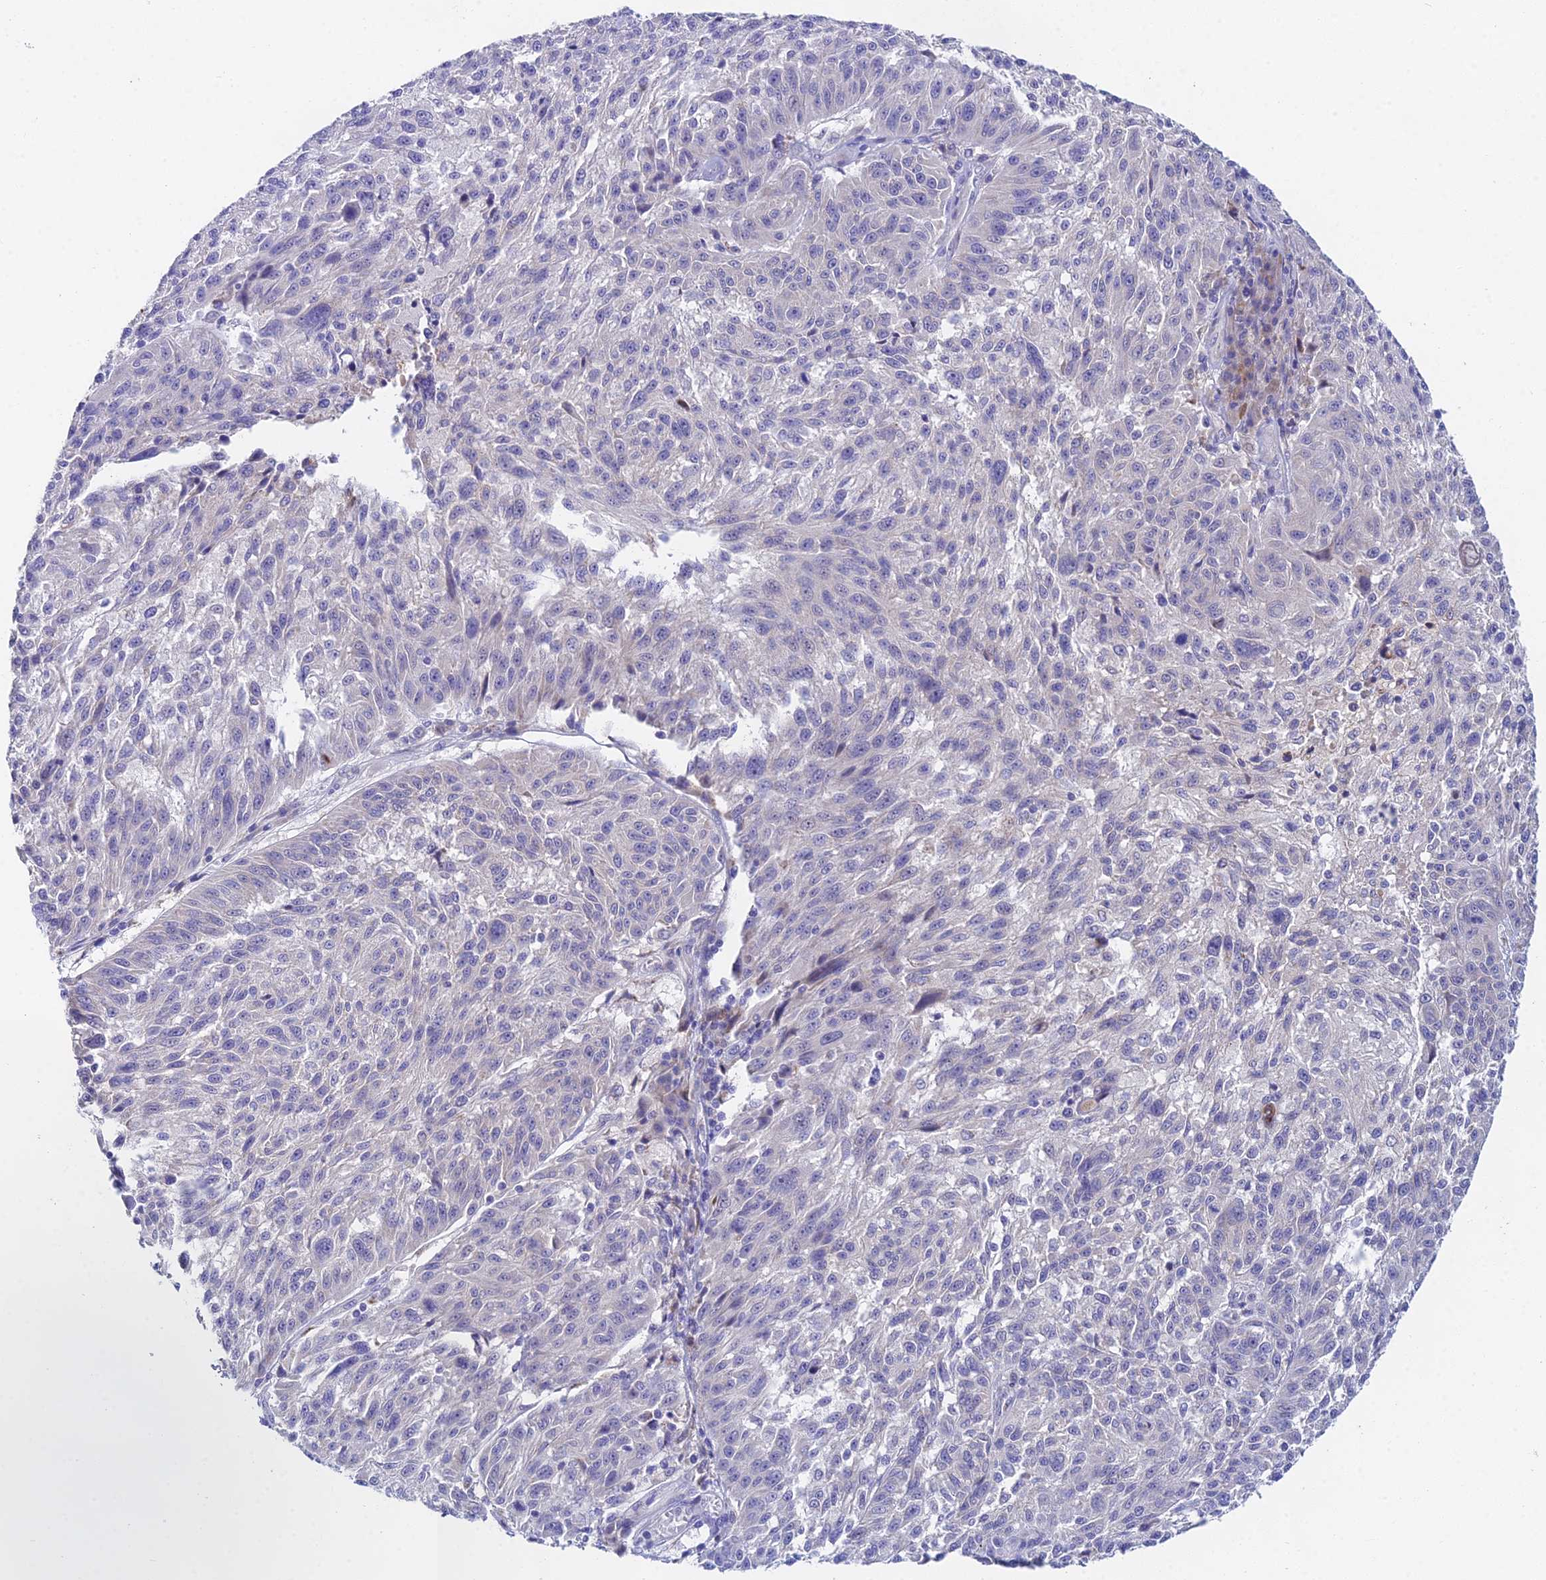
{"staining": {"intensity": "negative", "quantity": "none", "location": "none"}, "tissue": "melanoma", "cell_type": "Tumor cells", "image_type": "cancer", "snomed": [{"axis": "morphology", "description": "Malignant melanoma, NOS"}, {"axis": "topography", "description": "Skin"}], "caption": "An immunohistochemistry photomicrograph of malignant melanoma is shown. There is no staining in tumor cells of malignant melanoma. (Immunohistochemistry (ihc), brightfield microscopy, high magnification).", "gene": "WDR43", "patient": {"sex": "male", "age": 53}}